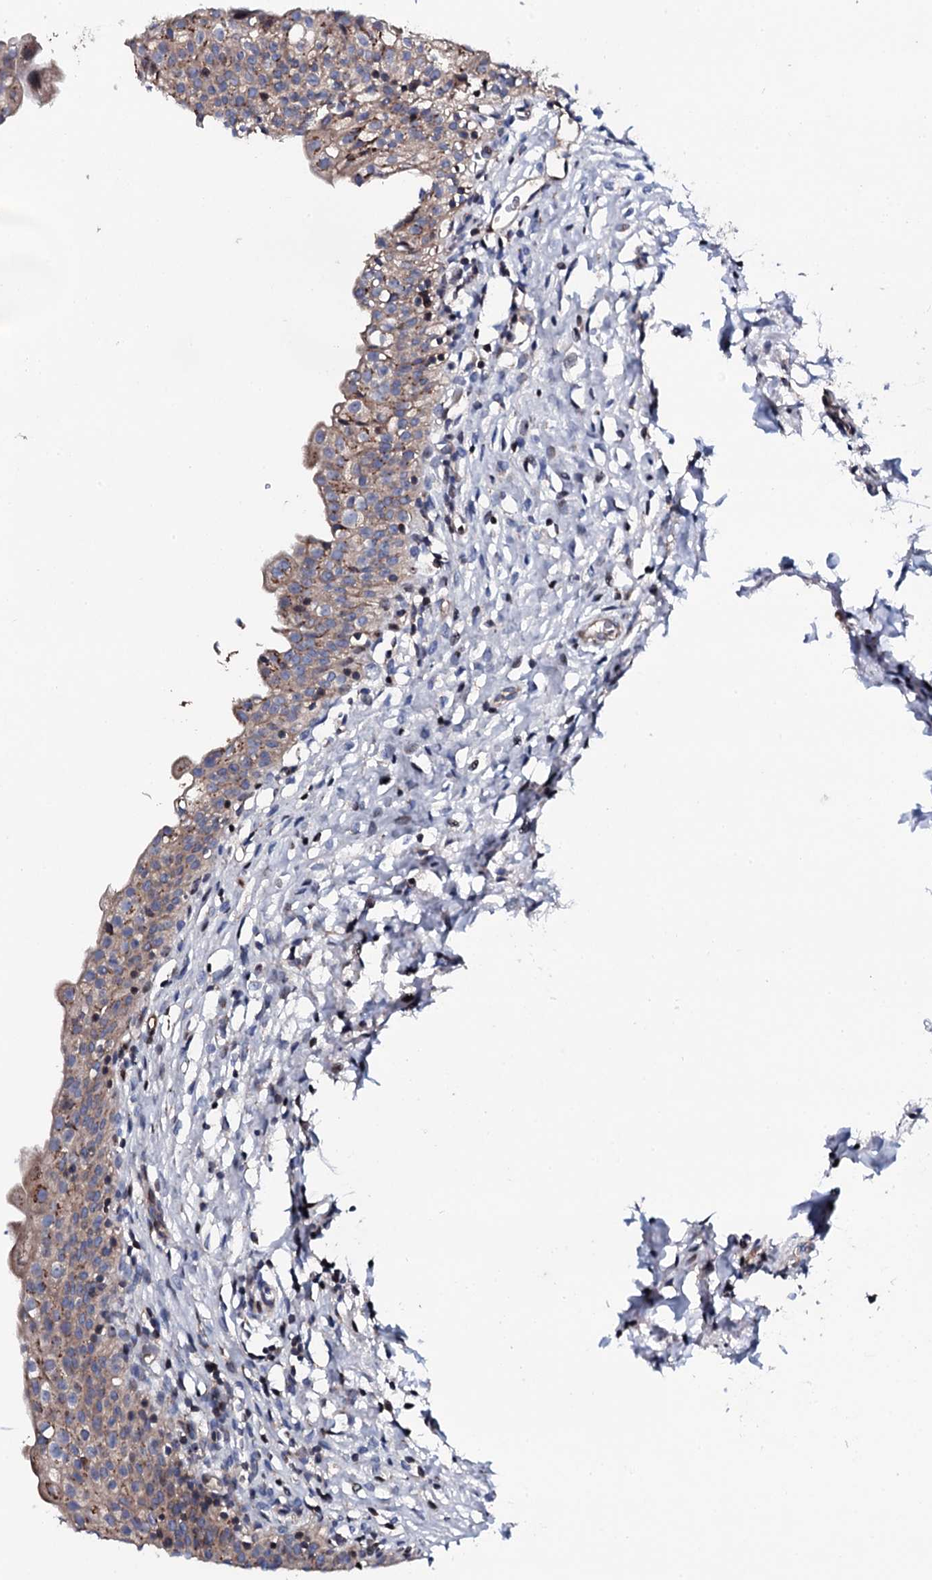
{"staining": {"intensity": "moderate", "quantity": "25%-75%", "location": "cytoplasmic/membranous"}, "tissue": "urinary bladder", "cell_type": "Urothelial cells", "image_type": "normal", "snomed": [{"axis": "morphology", "description": "Normal tissue, NOS"}, {"axis": "topography", "description": "Urinary bladder"}], "caption": "Protein expression analysis of unremarkable human urinary bladder reveals moderate cytoplasmic/membranous expression in about 25%-75% of urothelial cells.", "gene": "PLET1", "patient": {"sex": "male", "age": 55}}